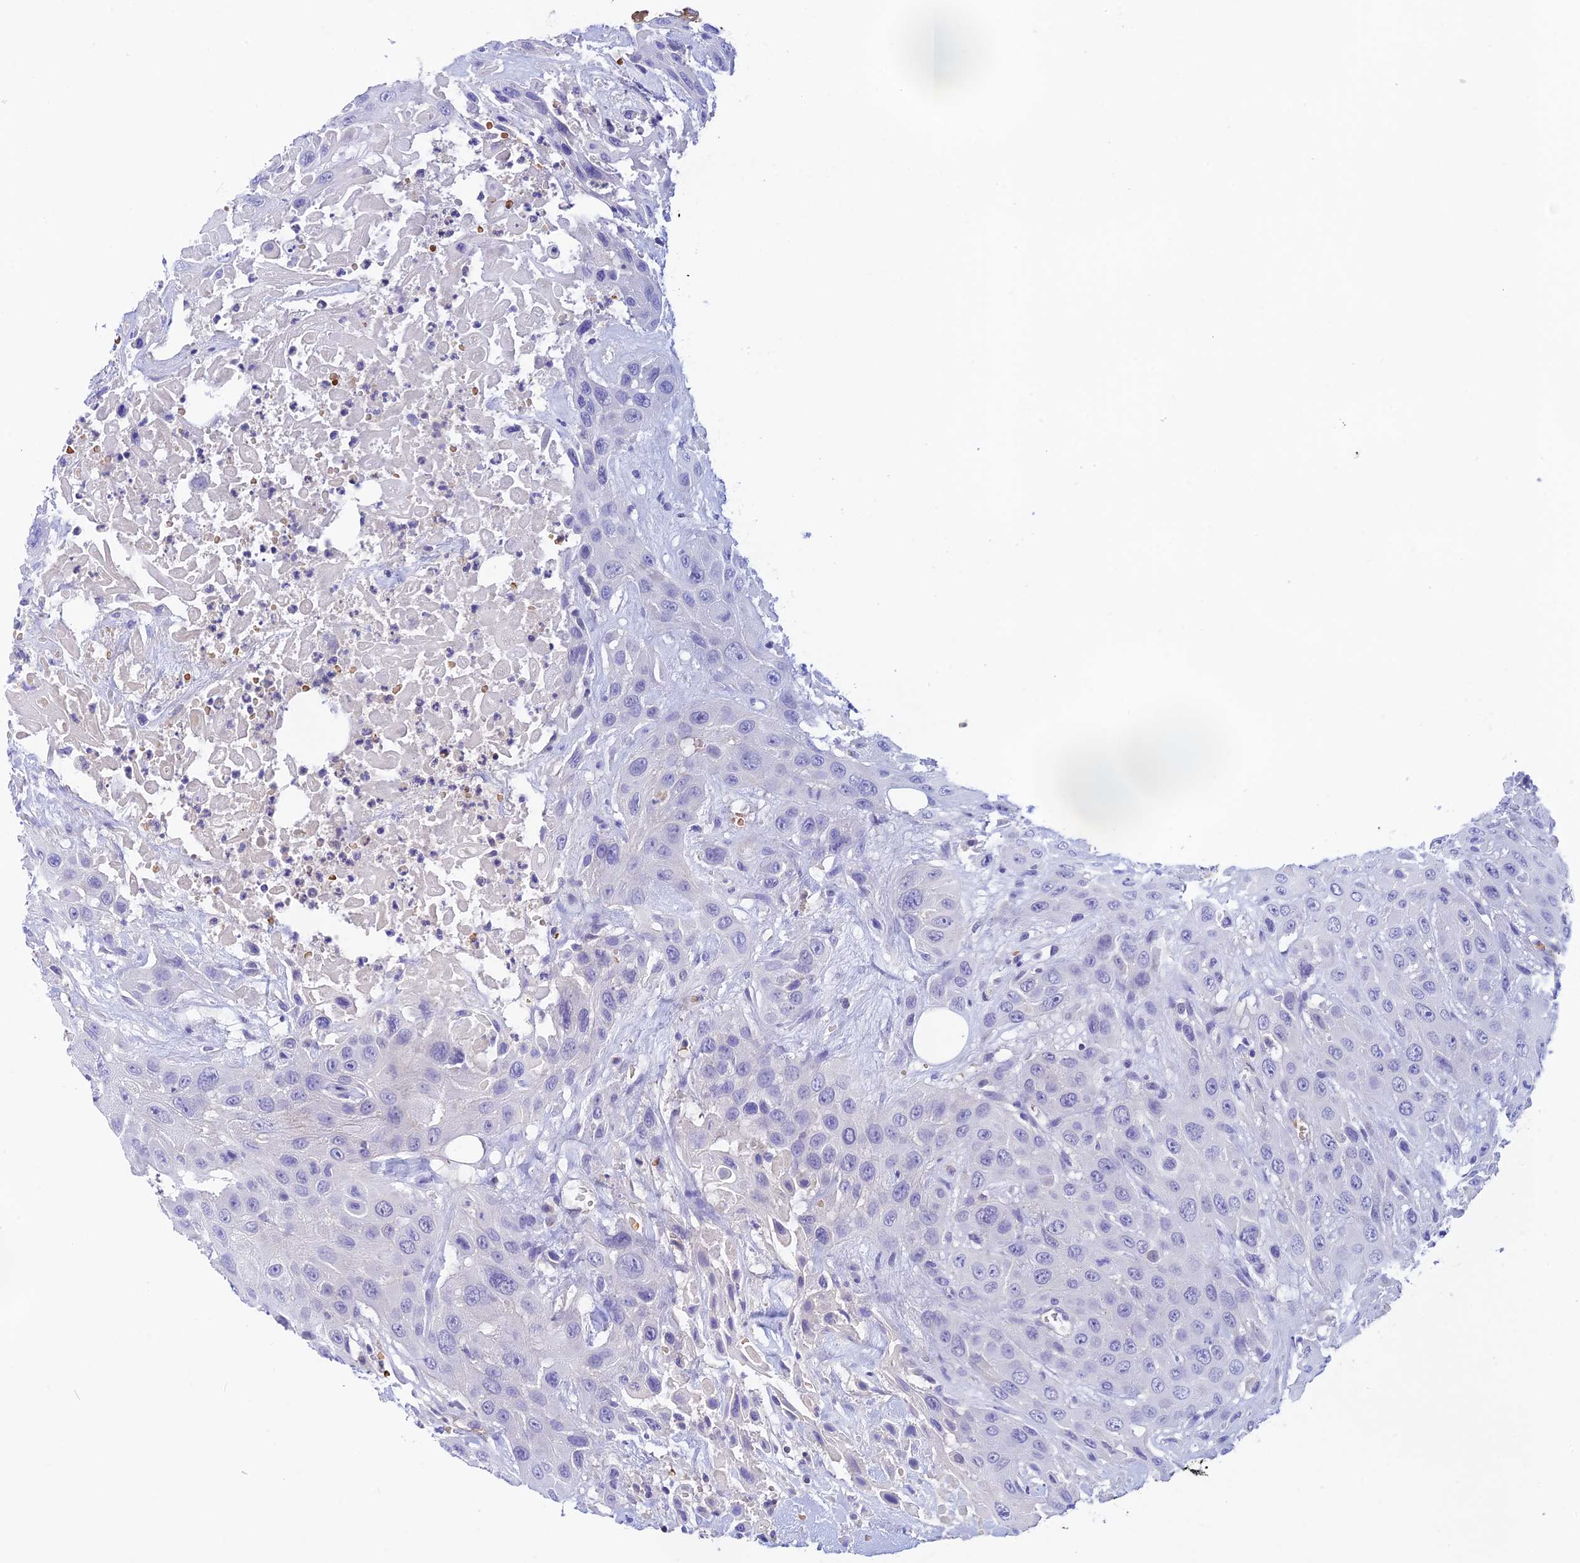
{"staining": {"intensity": "negative", "quantity": "none", "location": "none"}, "tissue": "head and neck cancer", "cell_type": "Tumor cells", "image_type": "cancer", "snomed": [{"axis": "morphology", "description": "Squamous cell carcinoma, NOS"}, {"axis": "topography", "description": "Head-Neck"}], "caption": "Micrograph shows no significant protein expression in tumor cells of head and neck squamous cell carcinoma. (Stains: DAB immunohistochemistry with hematoxylin counter stain, Microscopy: brightfield microscopy at high magnification).", "gene": "HDHD2", "patient": {"sex": "male", "age": 81}}